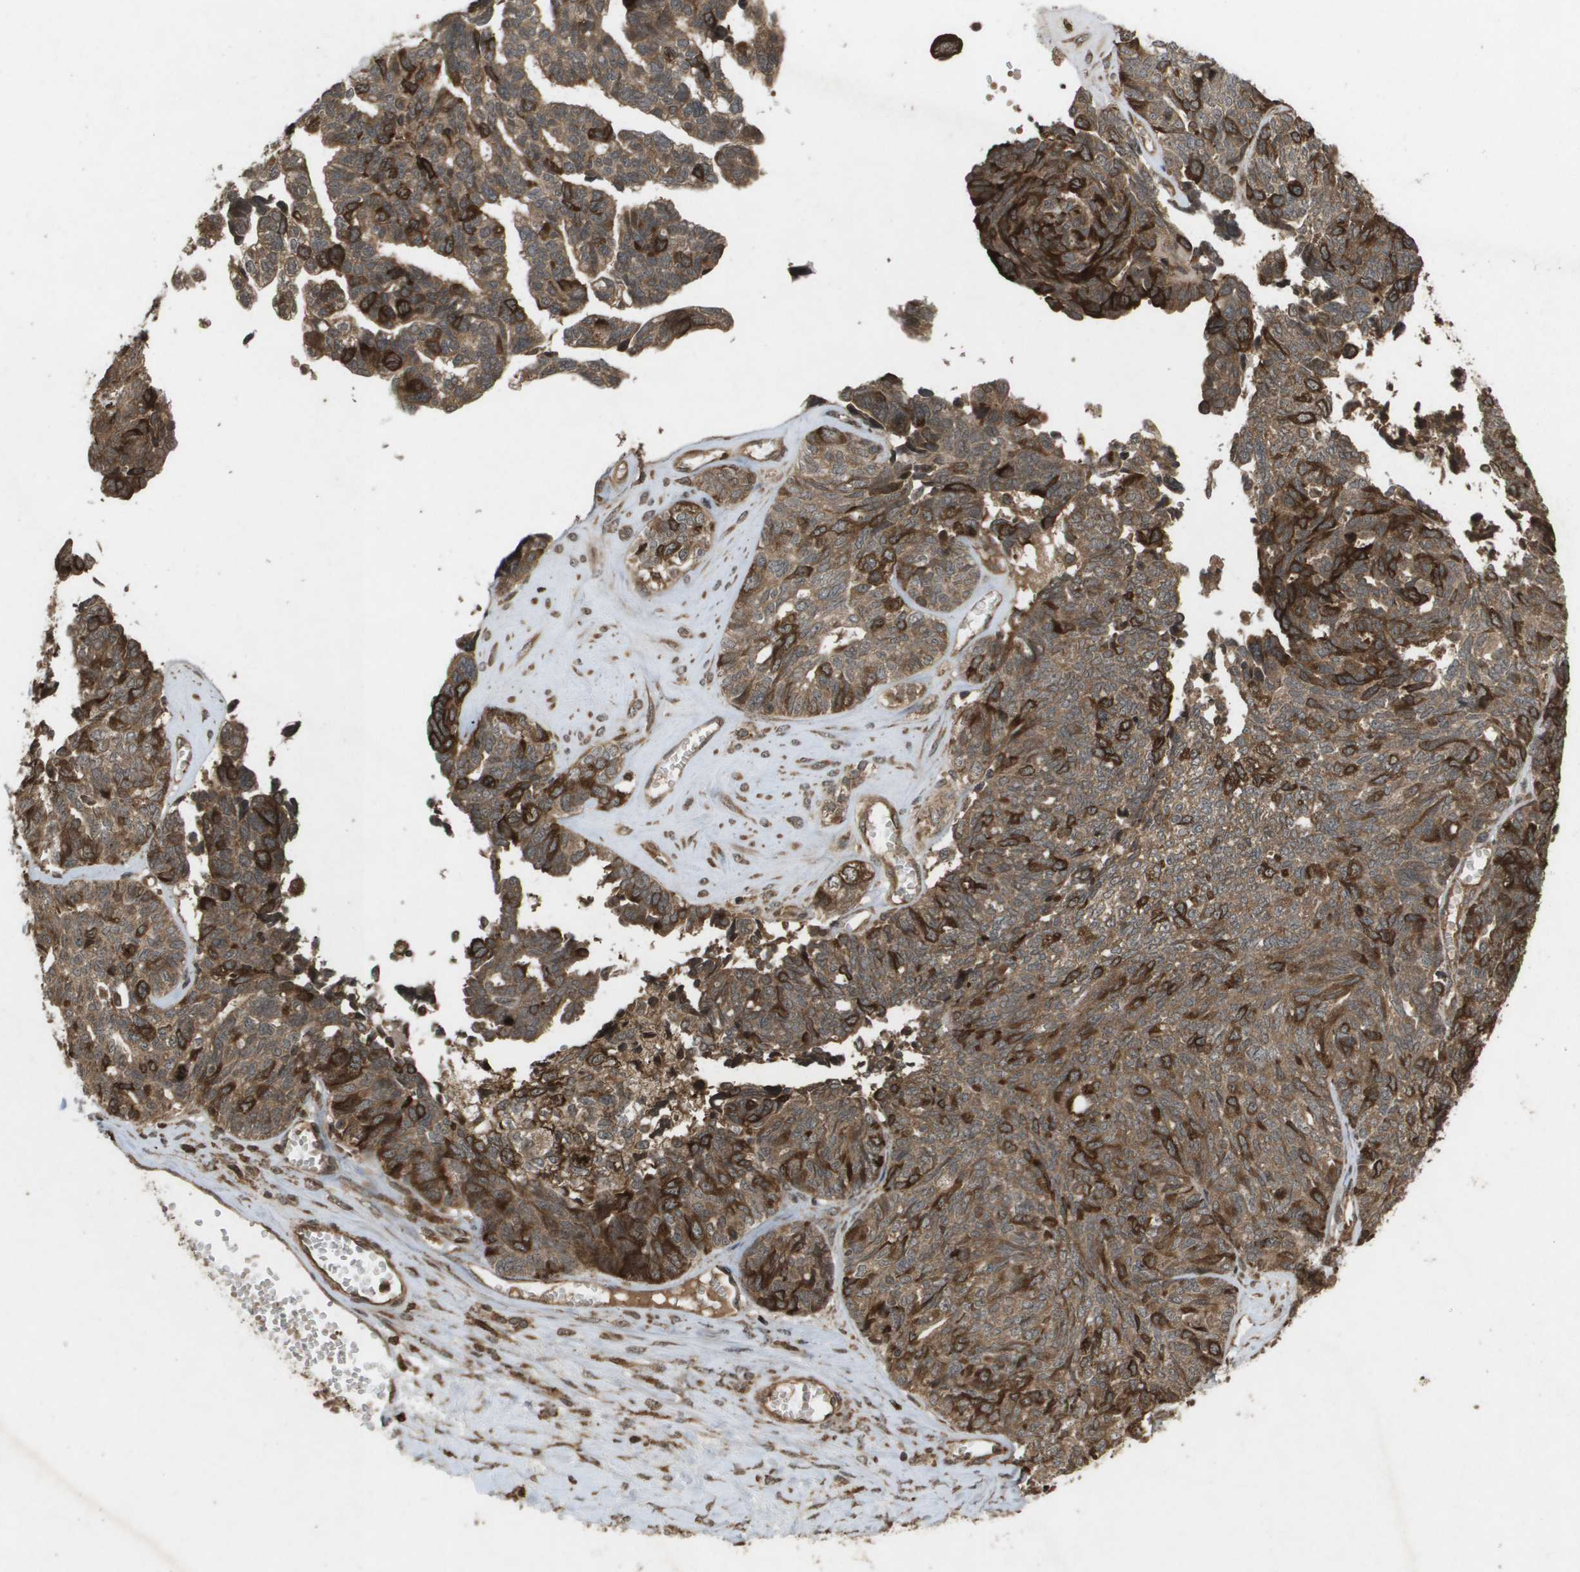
{"staining": {"intensity": "strong", "quantity": ">75%", "location": "cytoplasmic/membranous"}, "tissue": "ovarian cancer", "cell_type": "Tumor cells", "image_type": "cancer", "snomed": [{"axis": "morphology", "description": "Cystadenocarcinoma, serous, NOS"}, {"axis": "topography", "description": "Ovary"}], "caption": "Immunohistochemical staining of human ovarian cancer (serous cystadenocarcinoma) displays high levels of strong cytoplasmic/membranous protein expression in approximately >75% of tumor cells.", "gene": "KIF11", "patient": {"sex": "female", "age": 79}}